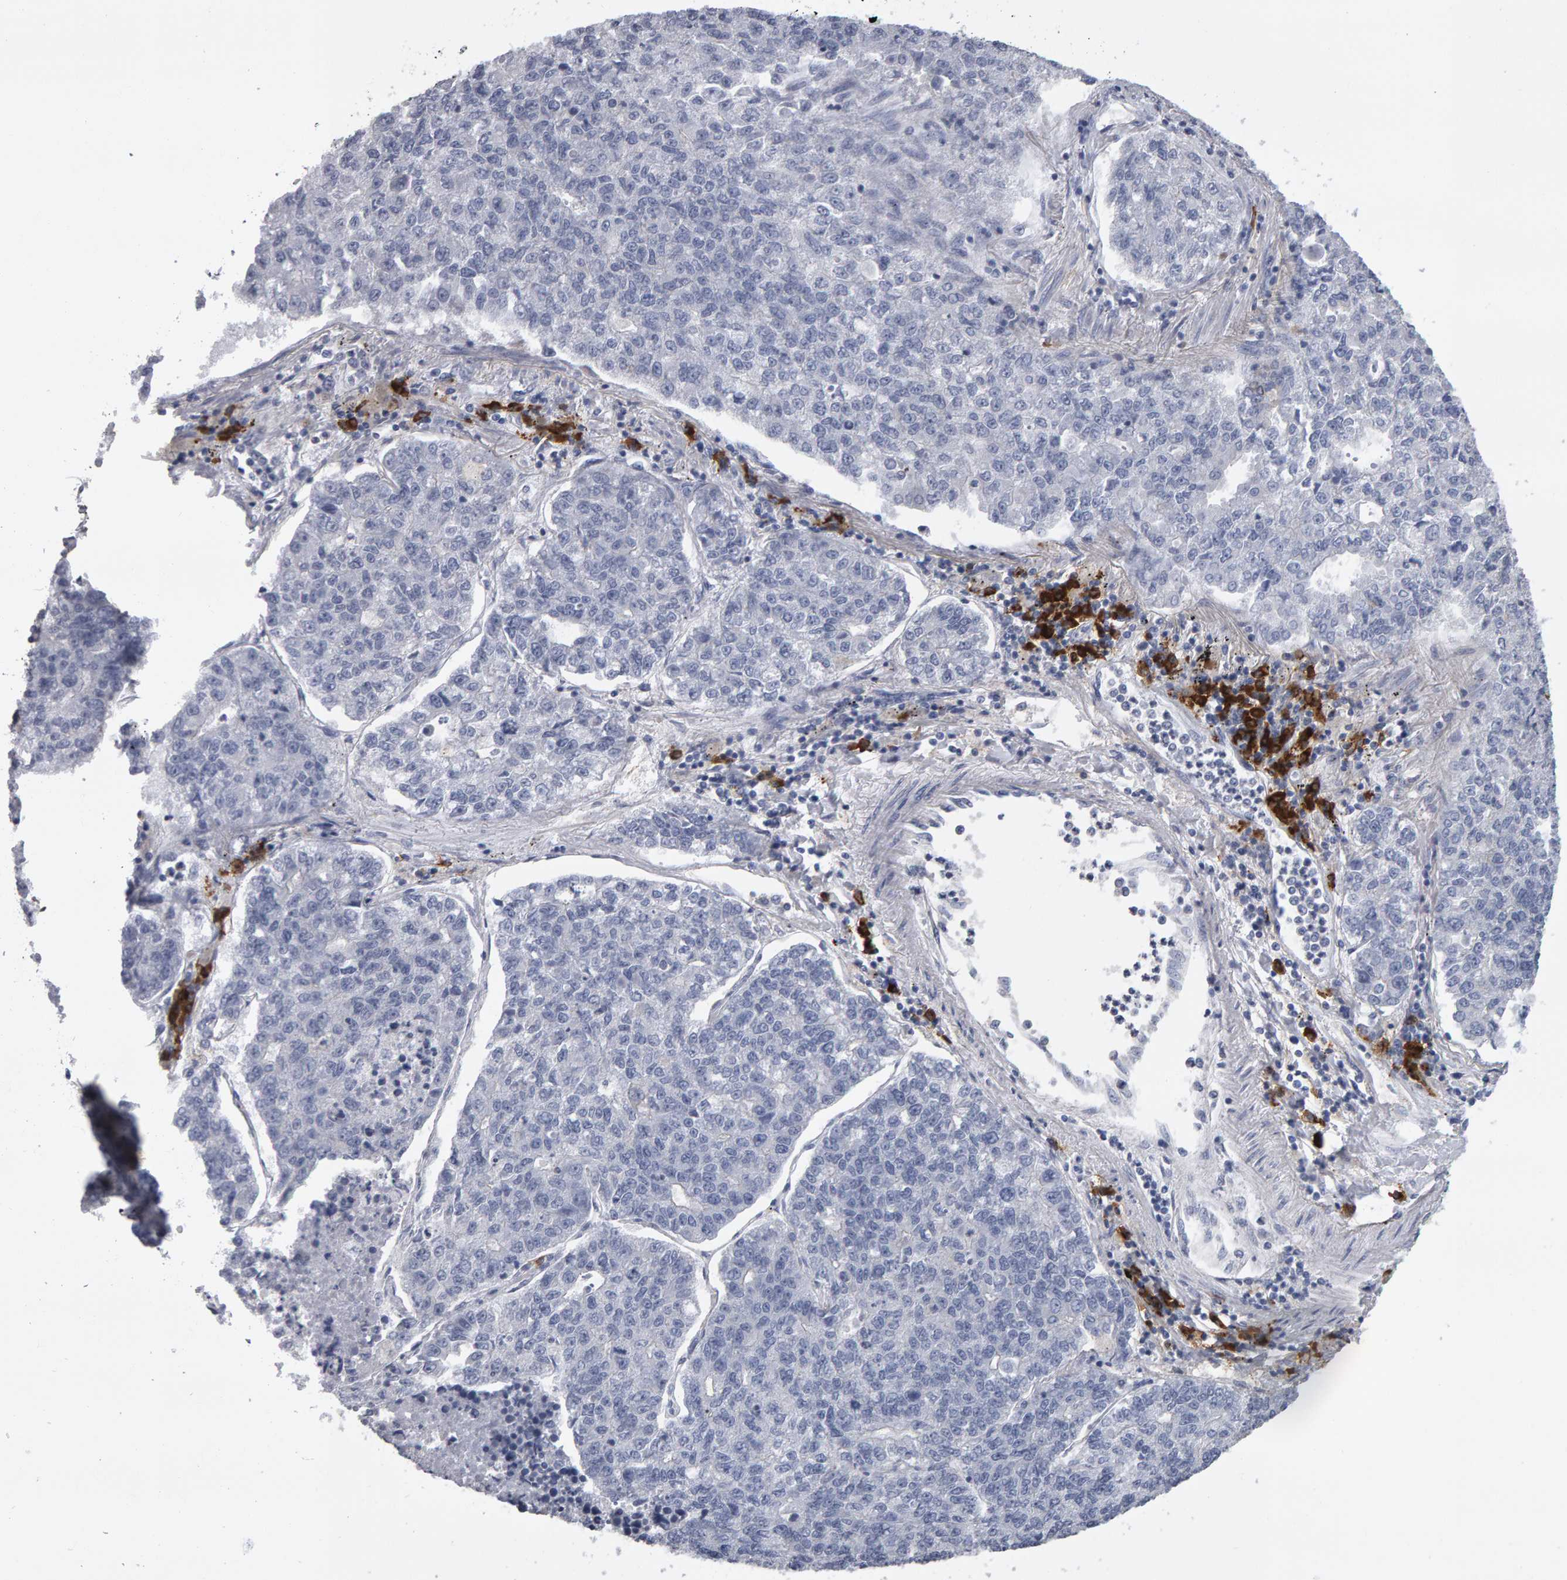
{"staining": {"intensity": "negative", "quantity": "none", "location": "none"}, "tissue": "lung cancer", "cell_type": "Tumor cells", "image_type": "cancer", "snomed": [{"axis": "morphology", "description": "Adenocarcinoma, NOS"}, {"axis": "topography", "description": "Lung"}], "caption": "IHC histopathology image of human lung cancer (adenocarcinoma) stained for a protein (brown), which displays no staining in tumor cells.", "gene": "CD38", "patient": {"sex": "male", "age": 49}}